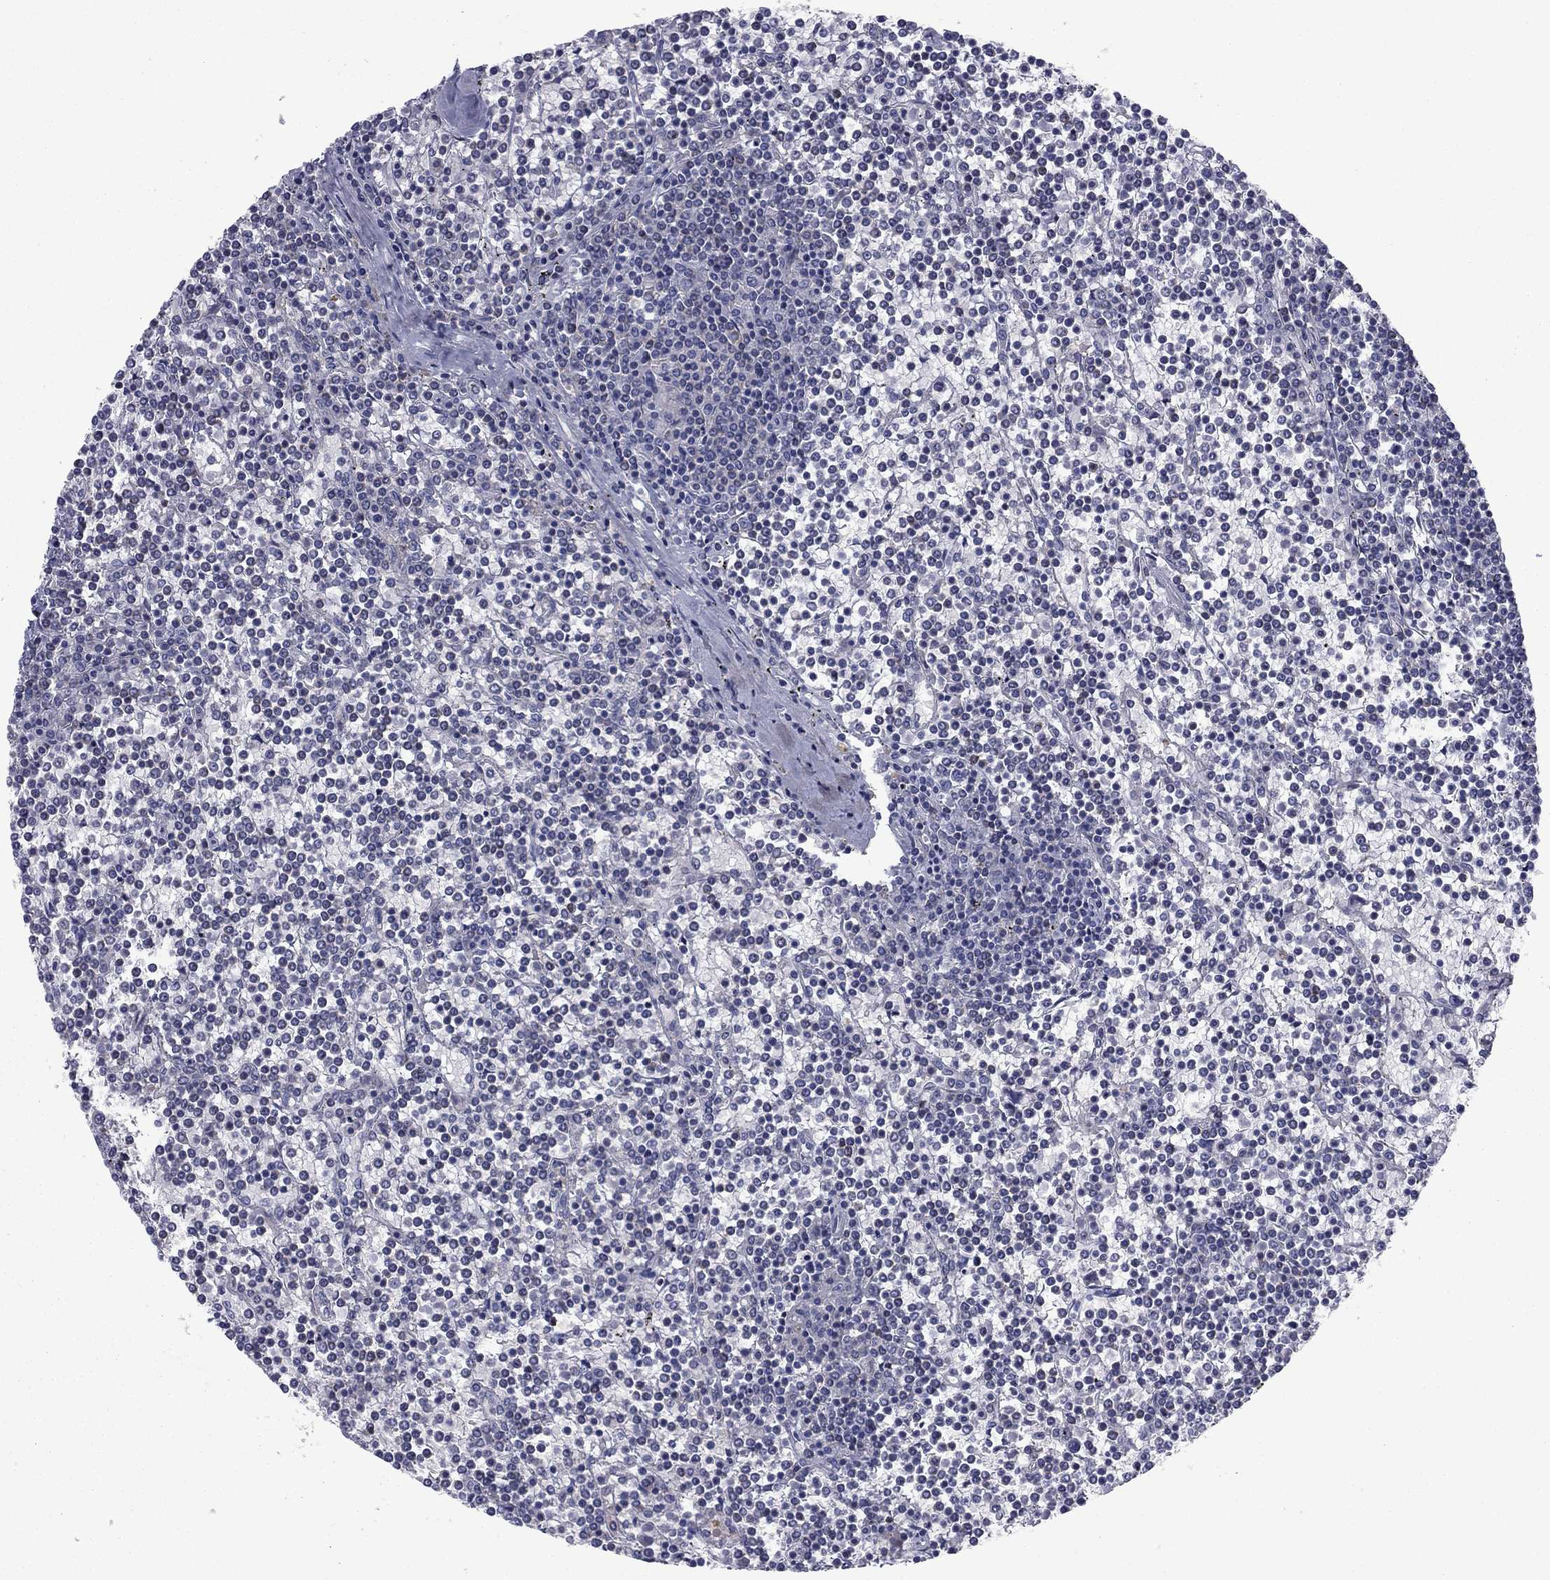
{"staining": {"intensity": "negative", "quantity": "none", "location": "none"}, "tissue": "lymphoma", "cell_type": "Tumor cells", "image_type": "cancer", "snomed": [{"axis": "morphology", "description": "Malignant lymphoma, non-Hodgkin's type, Low grade"}, {"axis": "topography", "description": "Spleen"}], "caption": "An immunohistochemistry histopathology image of malignant lymphoma, non-Hodgkin's type (low-grade) is shown. There is no staining in tumor cells of malignant lymphoma, non-Hodgkin's type (low-grade).", "gene": "GRHPR", "patient": {"sex": "female", "age": 19}}